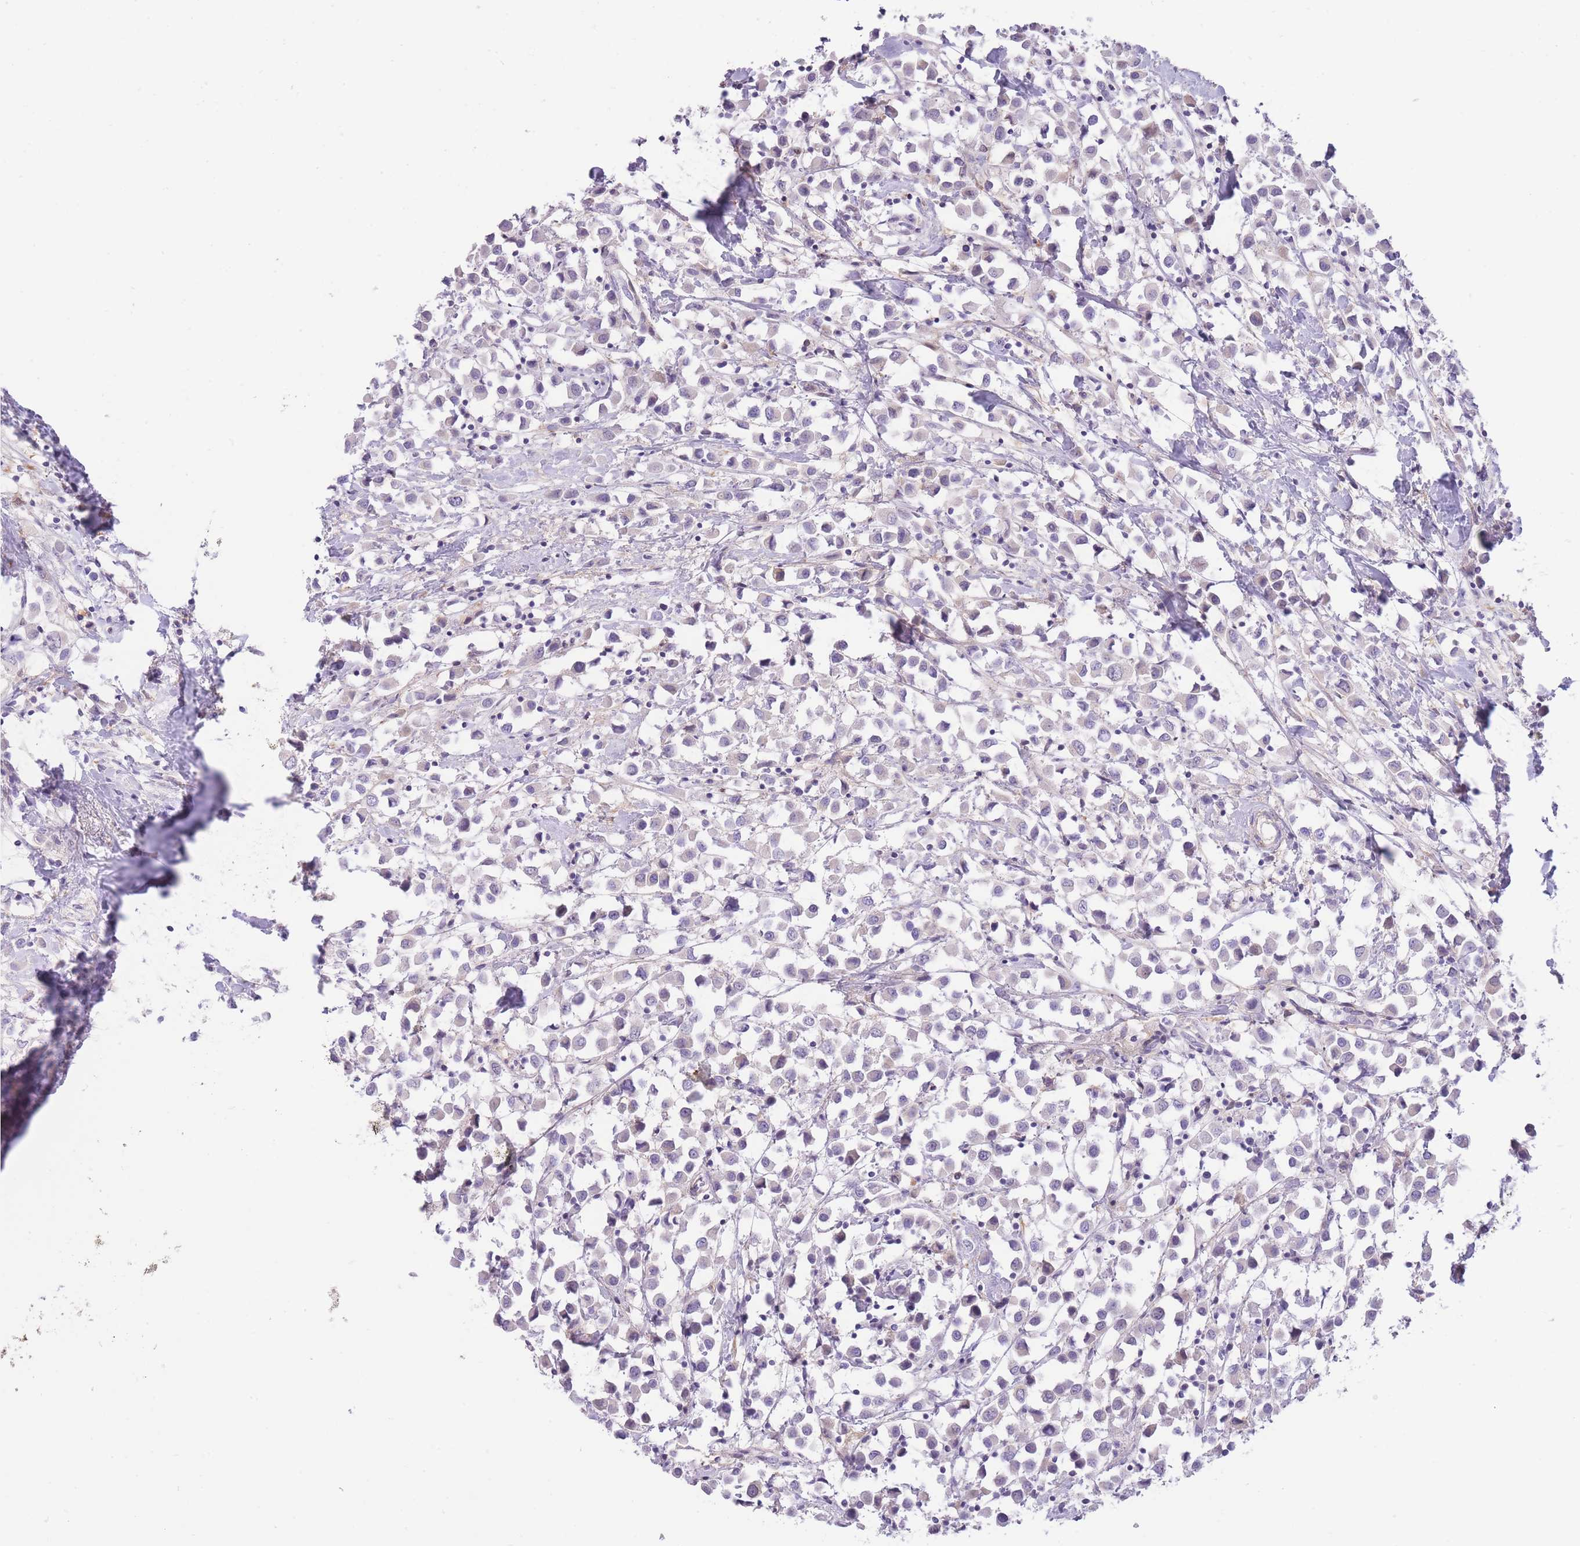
{"staining": {"intensity": "negative", "quantity": "none", "location": "none"}, "tissue": "breast cancer", "cell_type": "Tumor cells", "image_type": "cancer", "snomed": [{"axis": "morphology", "description": "Duct carcinoma"}, {"axis": "topography", "description": "Breast"}], "caption": "Protein analysis of breast cancer exhibits no significant expression in tumor cells.", "gene": "OR11H12", "patient": {"sex": "female", "age": 61}}